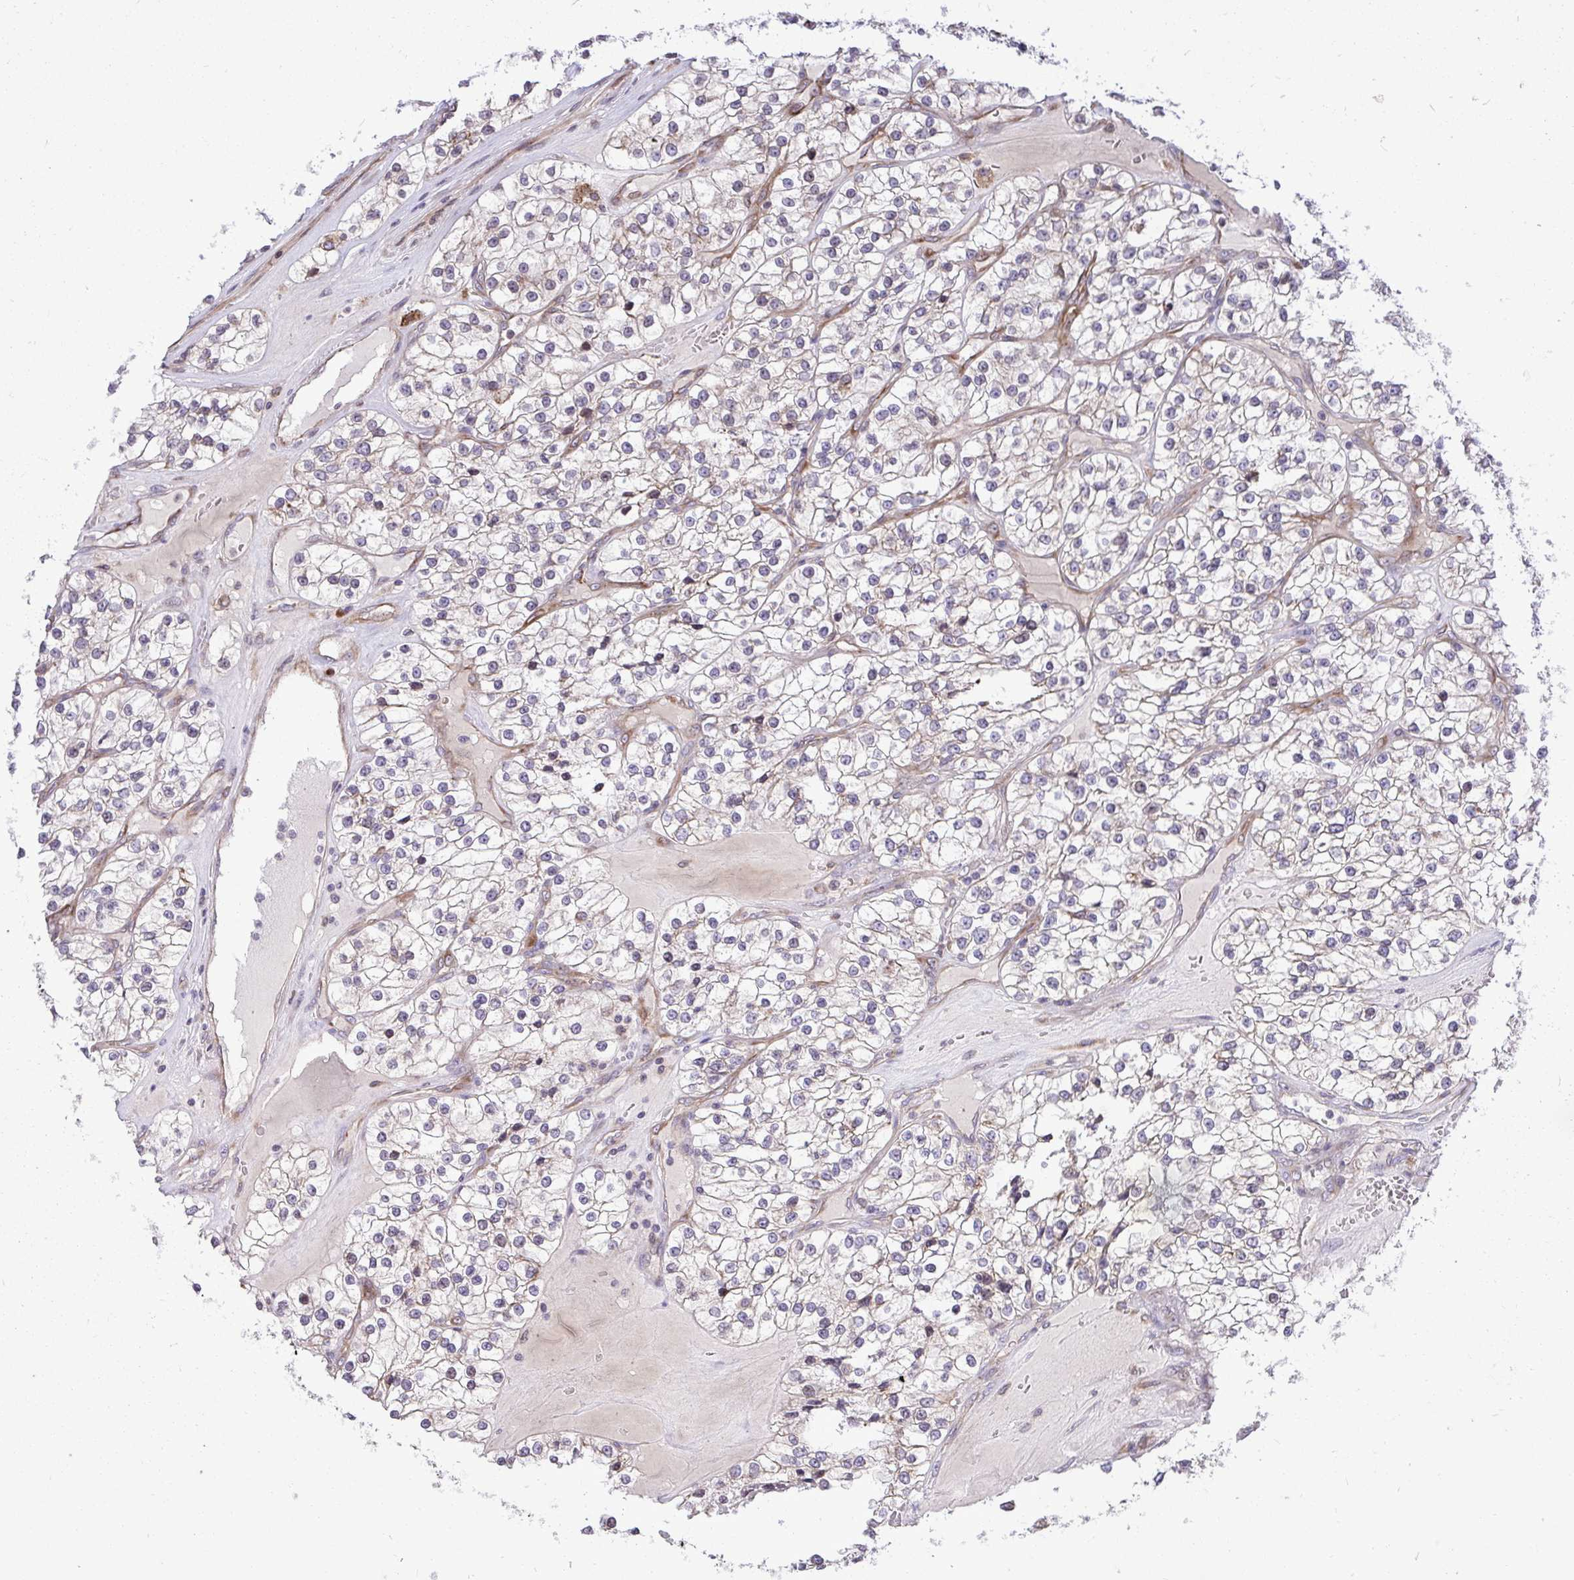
{"staining": {"intensity": "negative", "quantity": "none", "location": "none"}, "tissue": "renal cancer", "cell_type": "Tumor cells", "image_type": "cancer", "snomed": [{"axis": "morphology", "description": "Adenocarcinoma, NOS"}, {"axis": "topography", "description": "Kidney"}], "caption": "Tumor cells are negative for protein expression in human renal cancer (adenocarcinoma).", "gene": "METTL9", "patient": {"sex": "female", "age": 57}}